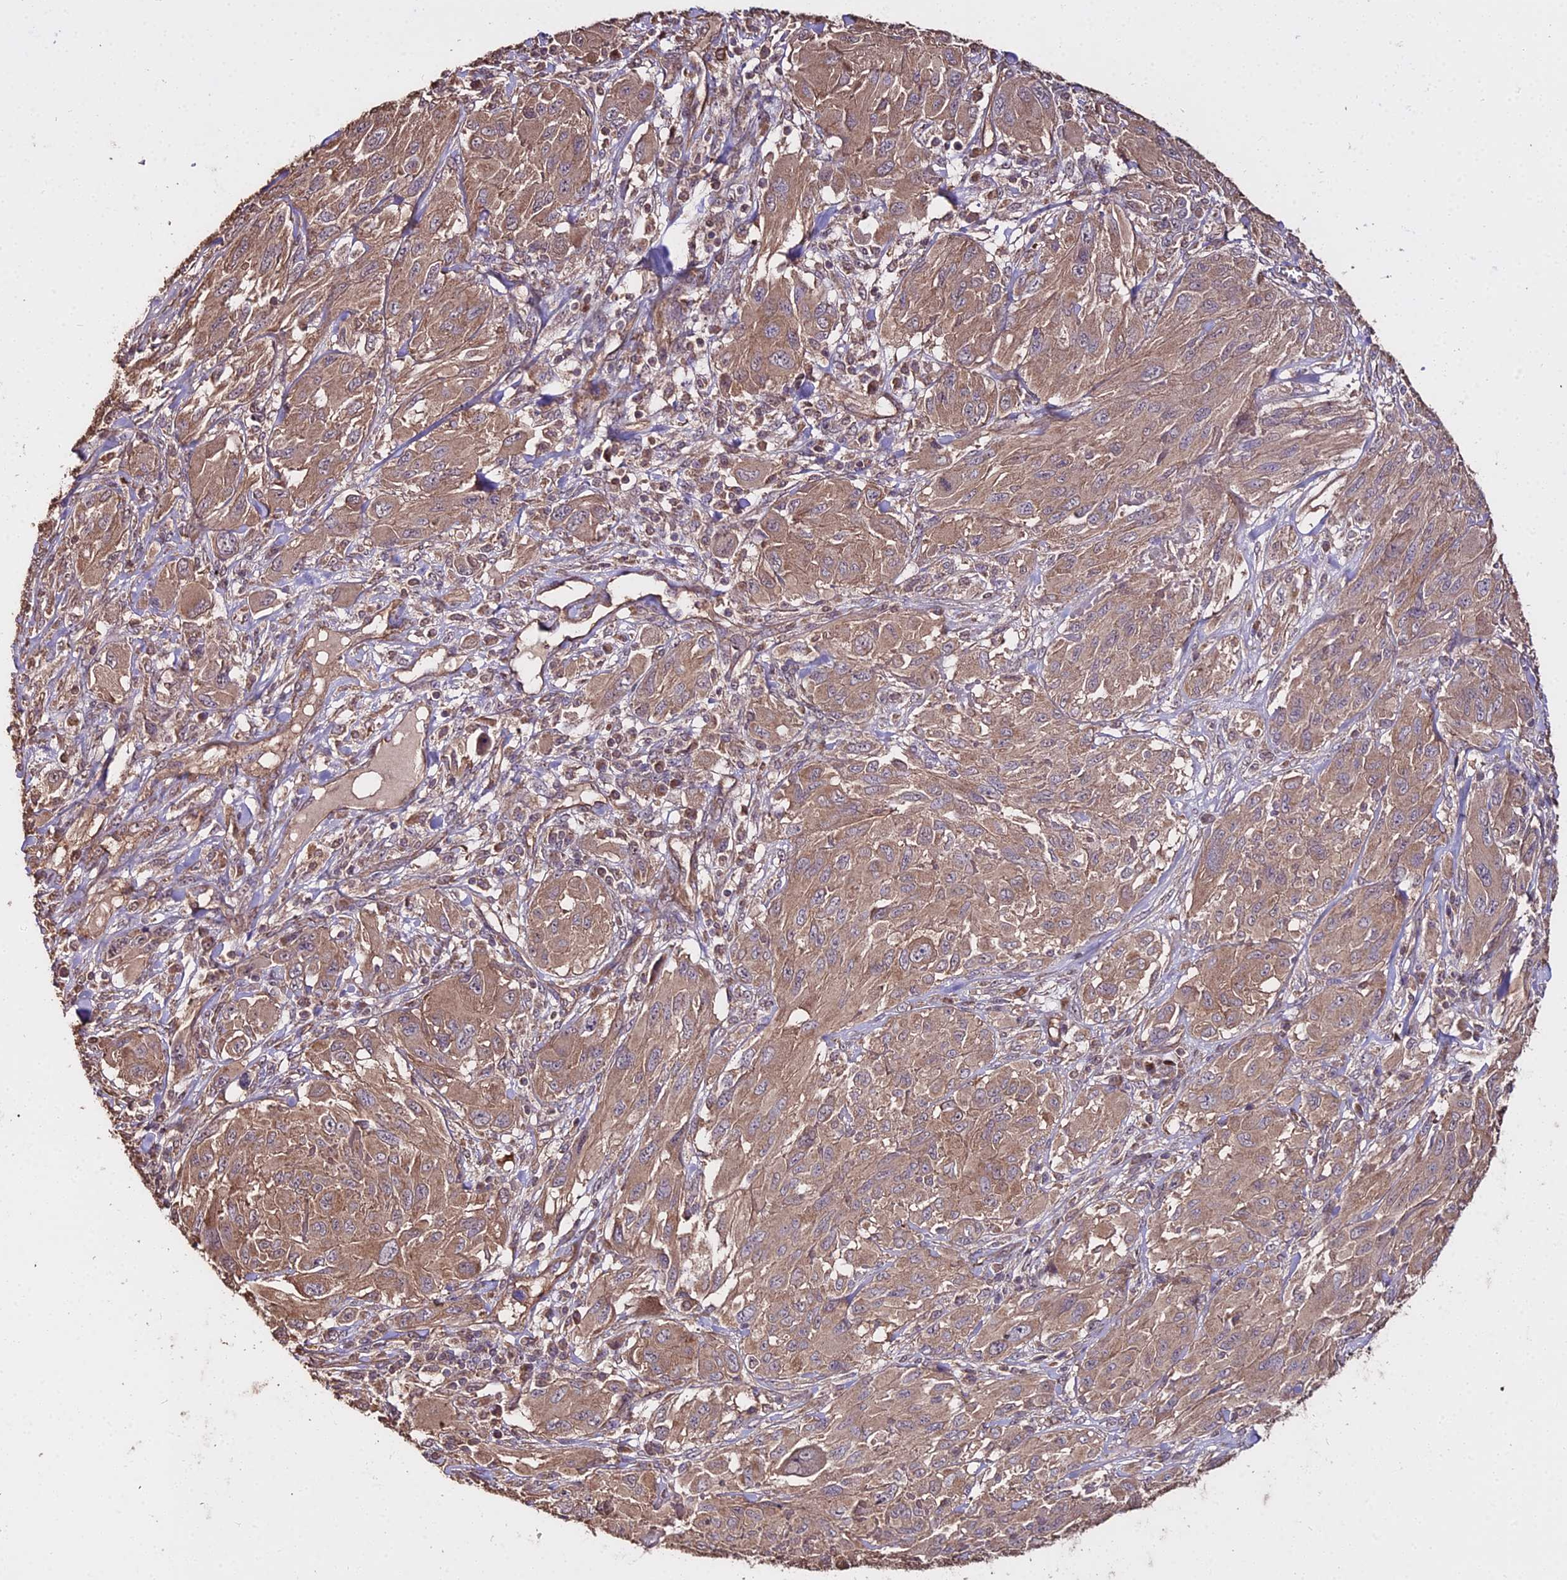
{"staining": {"intensity": "moderate", "quantity": ">75%", "location": "cytoplasmic/membranous"}, "tissue": "melanoma", "cell_type": "Tumor cells", "image_type": "cancer", "snomed": [{"axis": "morphology", "description": "Malignant melanoma, NOS"}, {"axis": "topography", "description": "Skin"}], "caption": "This is an image of immunohistochemistry staining of melanoma, which shows moderate expression in the cytoplasmic/membranous of tumor cells.", "gene": "METTL13", "patient": {"sex": "female", "age": 91}}